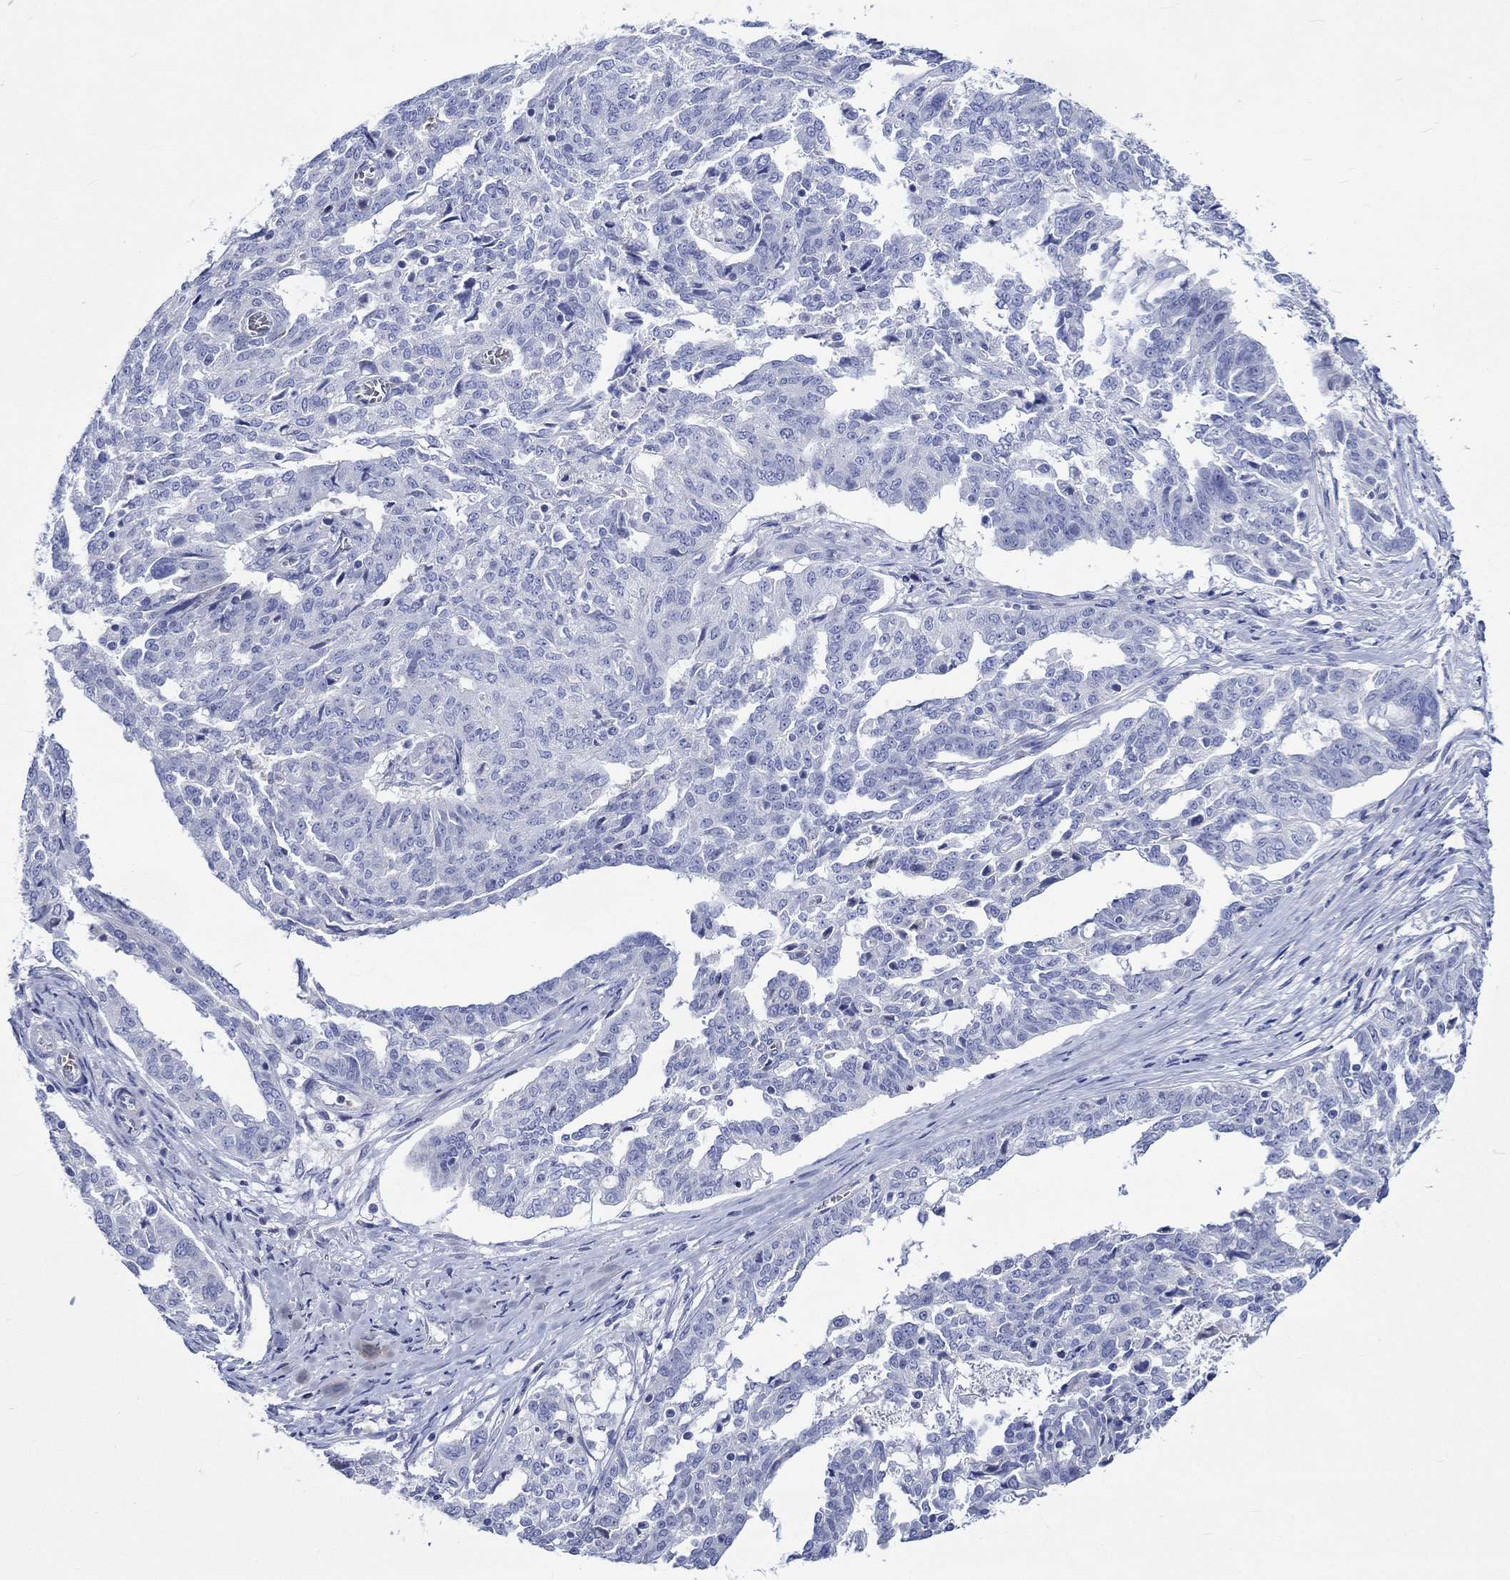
{"staining": {"intensity": "negative", "quantity": "none", "location": "none"}, "tissue": "ovarian cancer", "cell_type": "Tumor cells", "image_type": "cancer", "snomed": [{"axis": "morphology", "description": "Cystadenocarcinoma, serous, NOS"}, {"axis": "topography", "description": "Ovary"}], "caption": "Ovarian cancer (serous cystadenocarcinoma) stained for a protein using immunohistochemistry displays no staining tumor cells.", "gene": "NRIP3", "patient": {"sex": "female", "age": 67}}